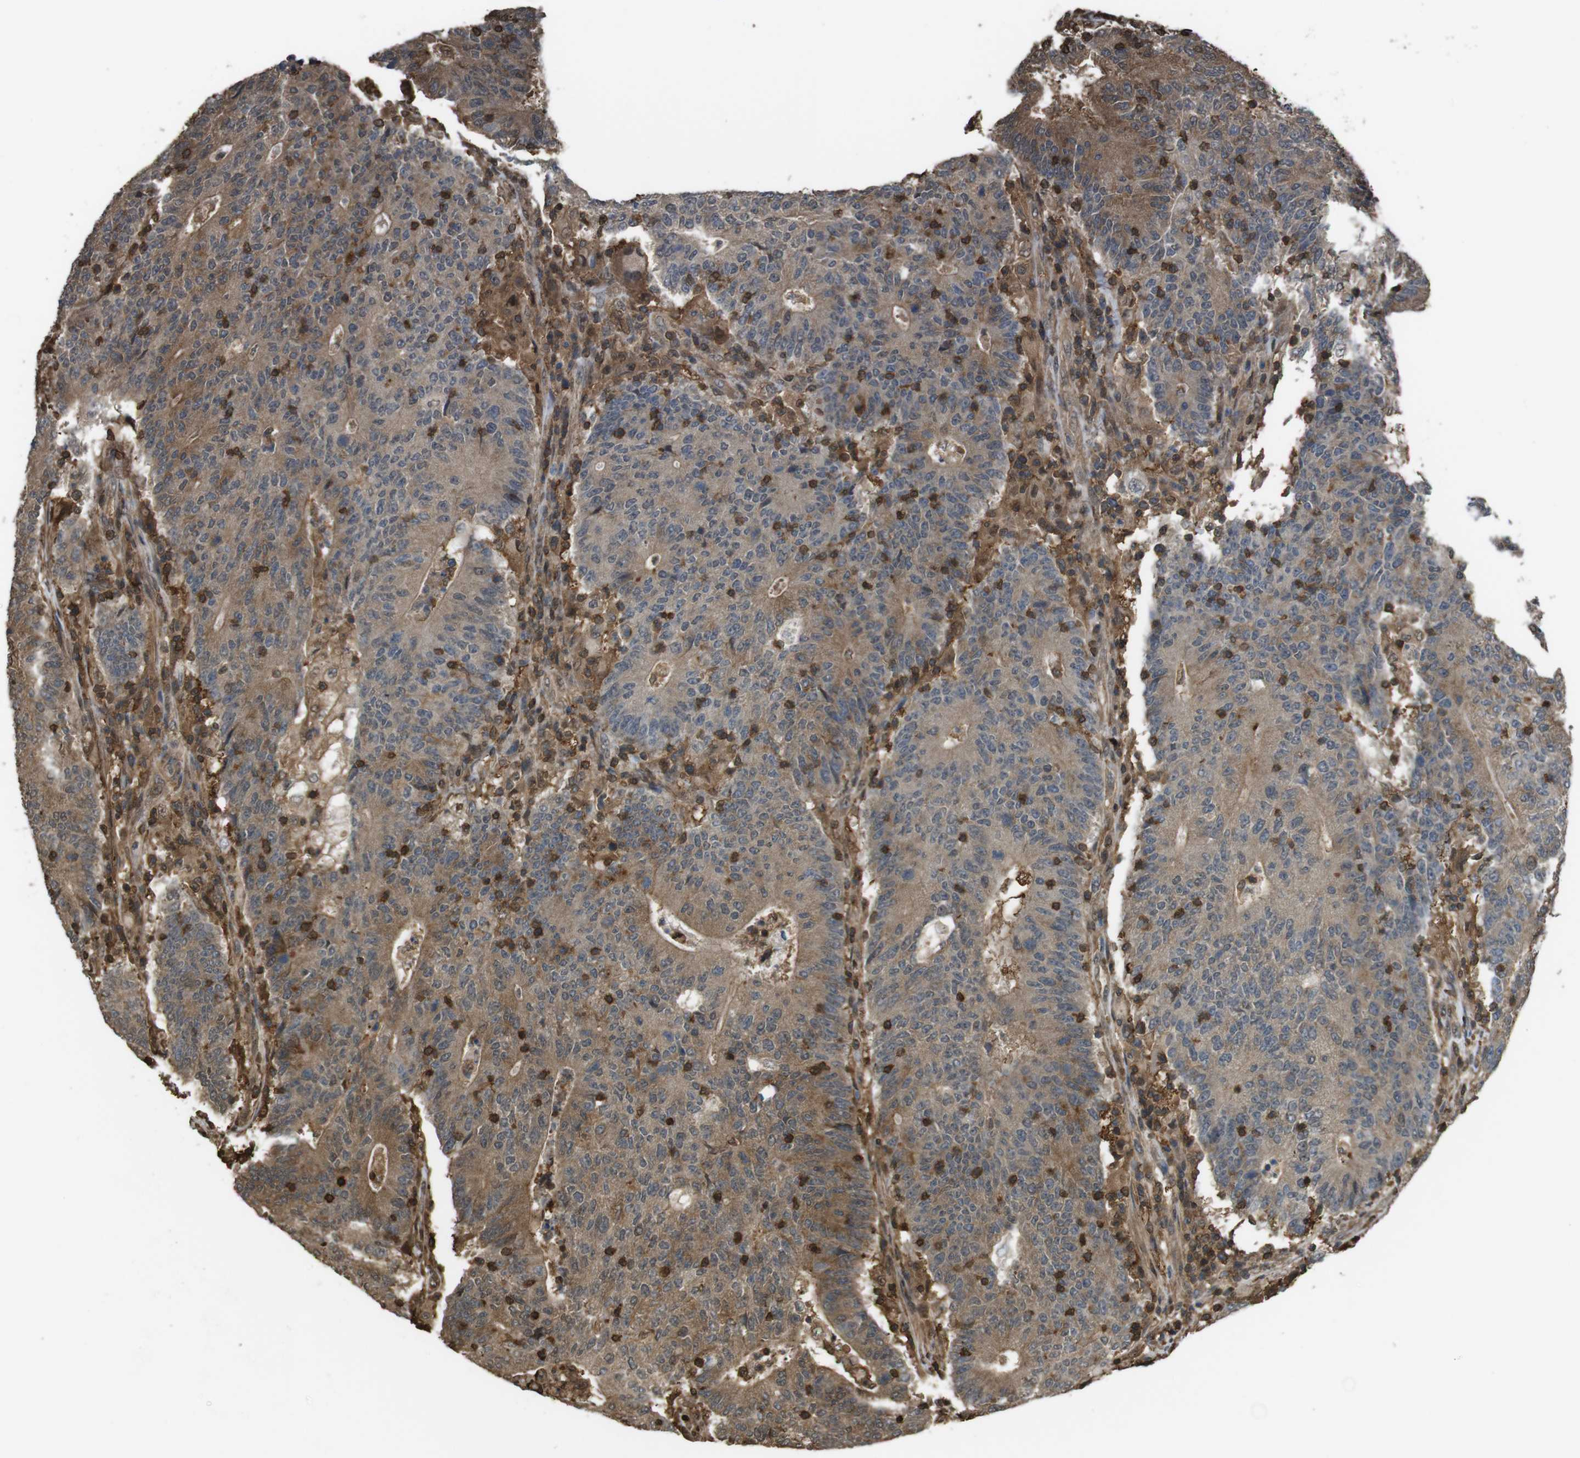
{"staining": {"intensity": "moderate", "quantity": ">75%", "location": "cytoplasmic/membranous"}, "tissue": "colorectal cancer", "cell_type": "Tumor cells", "image_type": "cancer", "snomed": [{"axis": "morphology", "description": "Normal tissue, NOS"}, {"axis": "morphology", "description": "Adenocarcinoma, NOS"}, {"axis": "topography", "description": "Colon"}], "caption": "Colorectal cancer stained for a protein (brown) exhibits moderate cytoplasmic/membranous positive positivity in about >75% of tumor cells.", "gene": "ARHGDIA", "patient": {"sex": "female", "age": 75}}